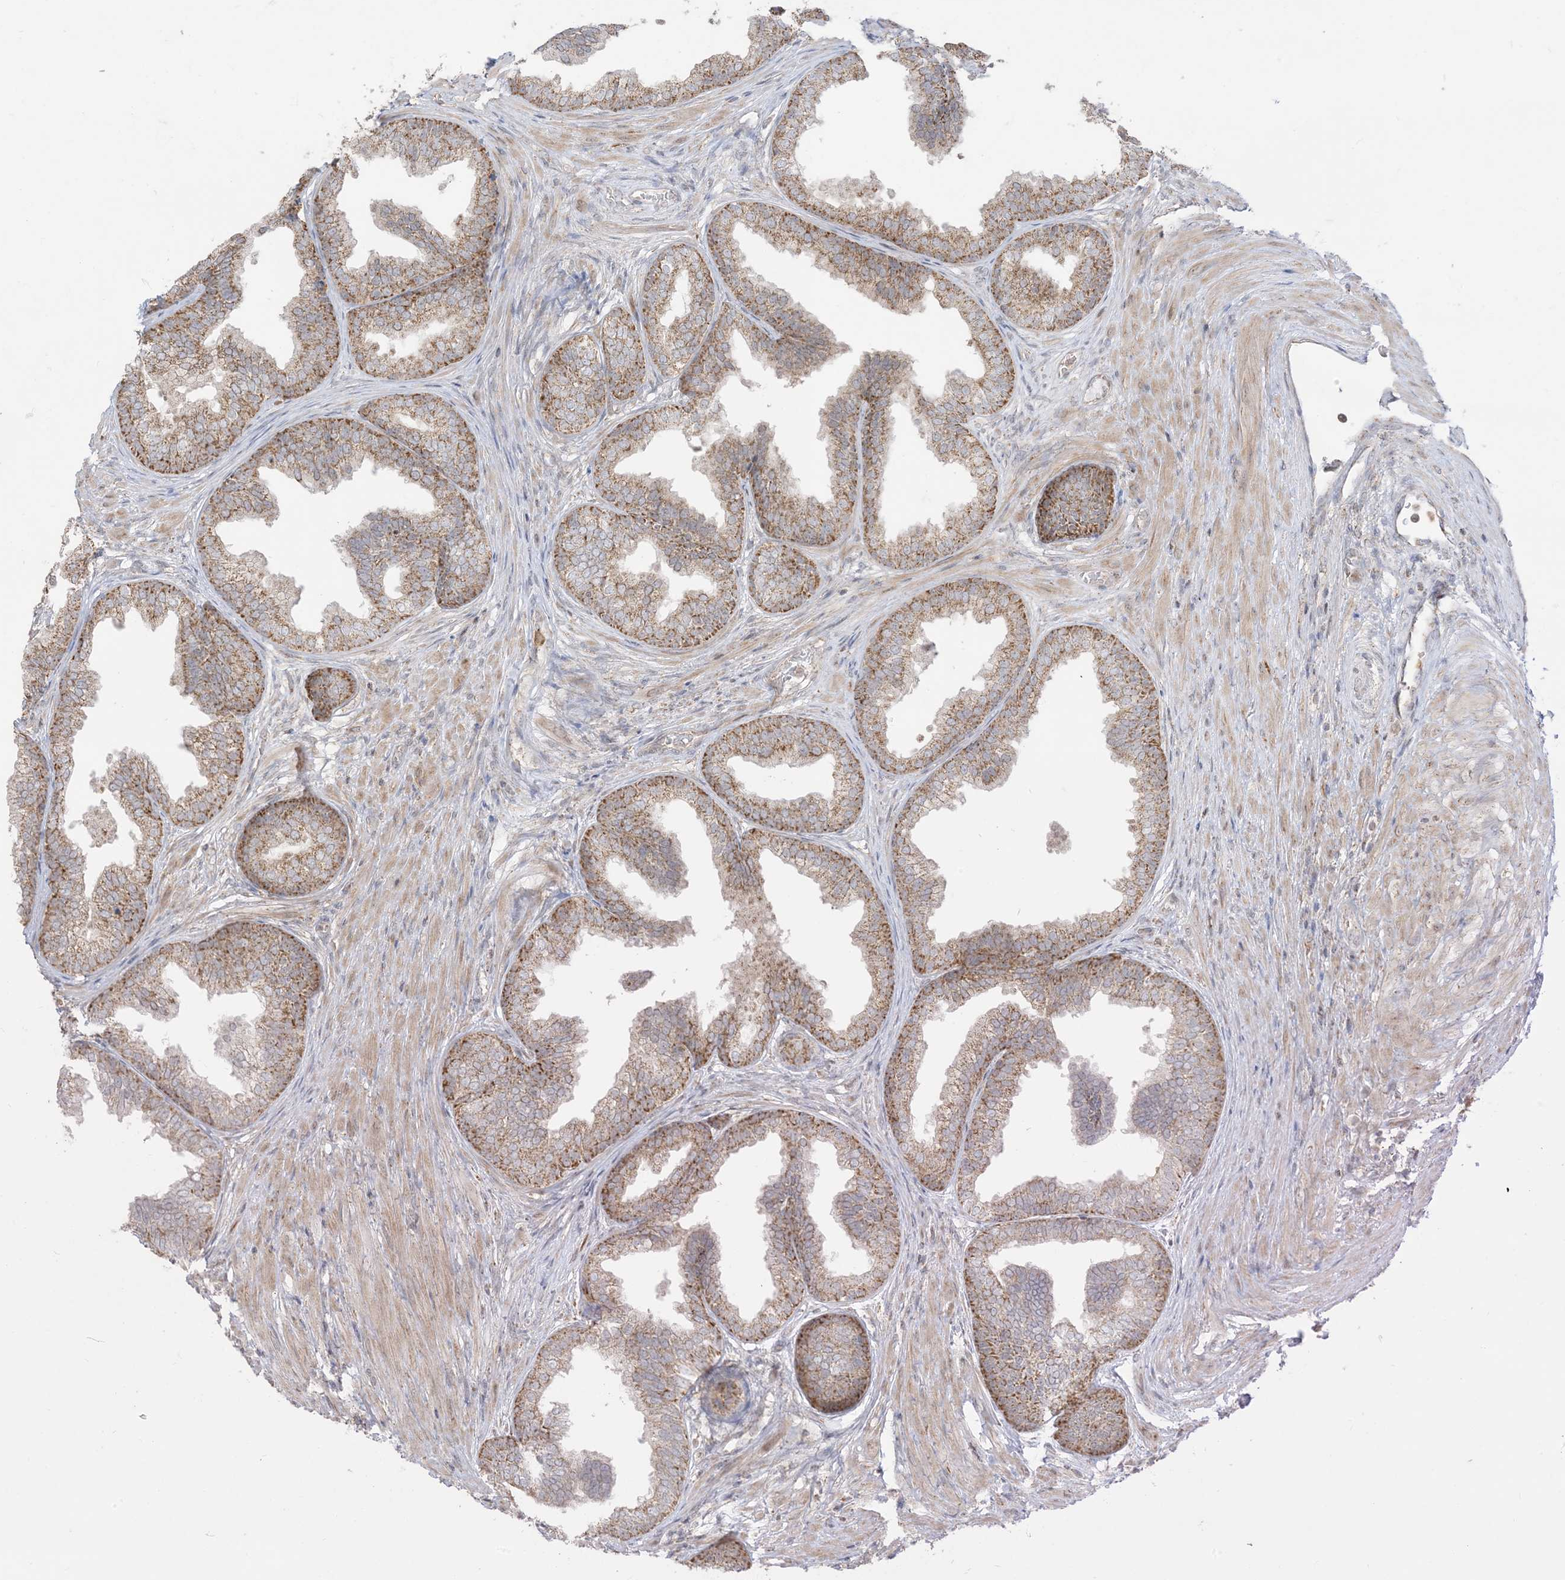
{"staining": {"intensity": "moderate", "quantity": ">75%", "location": "cytoplasmic/membranous"}, "tissue": "prostate", "cell_type": "Glandular cells", "image_type": "normal", "snomed": [{"axis": "morphology", "description": "Normal tissue, NOS"}, {"axis": "topography", "description": "Prostate"}], "caption": "The immunohistochemical stain highlights moderate cytoplasmic/membranous expression in glandular cells of benign prostate. The staining was performed using DAB, with brown indicating positive protein expression. Nuclei are stained blue with hematoxylin.", "gene": "KANSL3", "patient": {"sex": "male", "age": 76}}